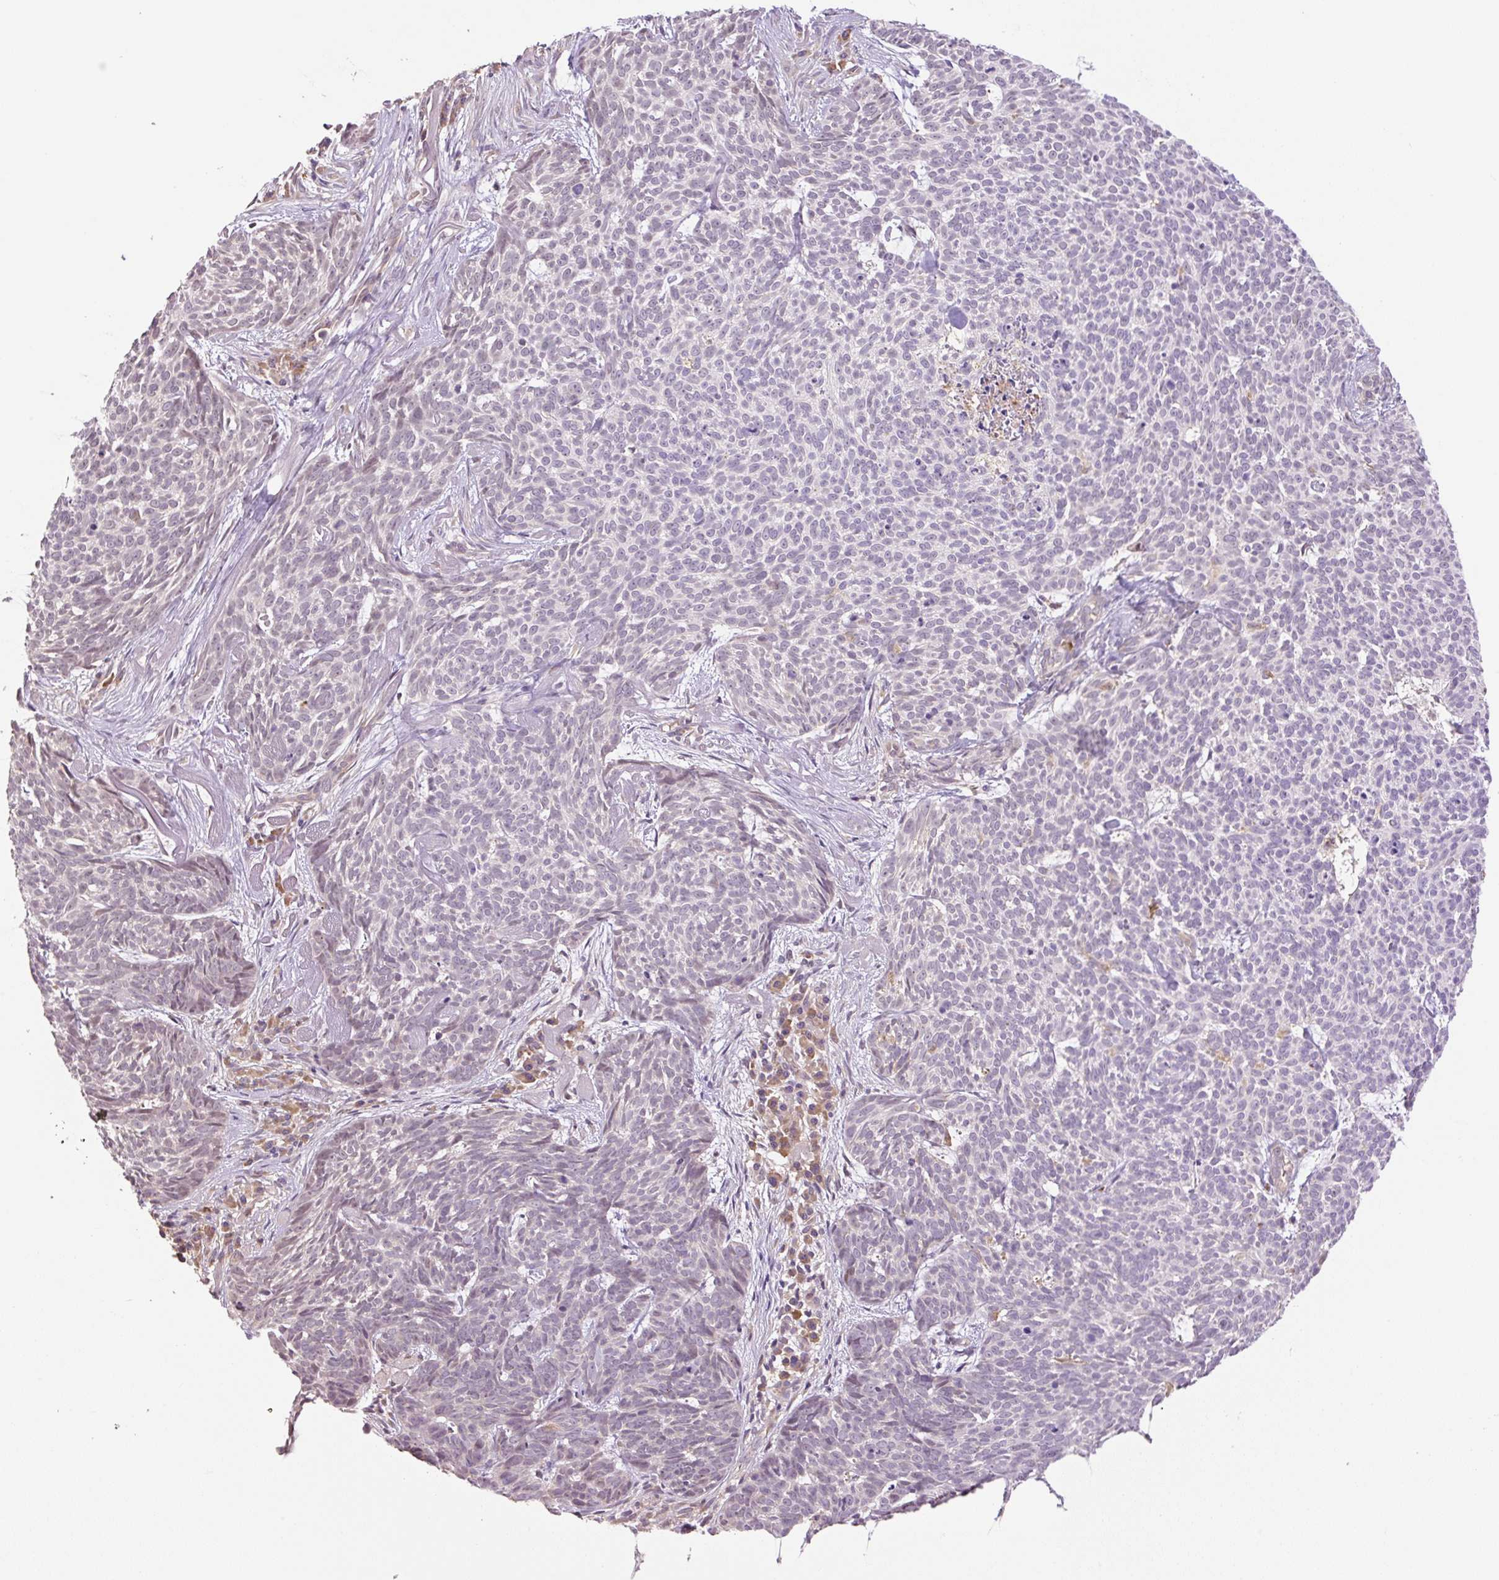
{"staining": {"intensity": "negative", "quantity": "none", "location": "none"}, "tissue": "skin cancer", "cell_type": "Tumor cells", "image_type": "cancer", "snomed": [{"axis": "morphology", "description": "Basal cell carcinoma"}, {"axis": "topography", "description": "Skin"}], "caption": "A photomicrograph of human basal cell carcinoma (skin) is negative for staining in tumor cells.", "gene": "HABP4", "patient": {"sex": "female", "age": 93}}